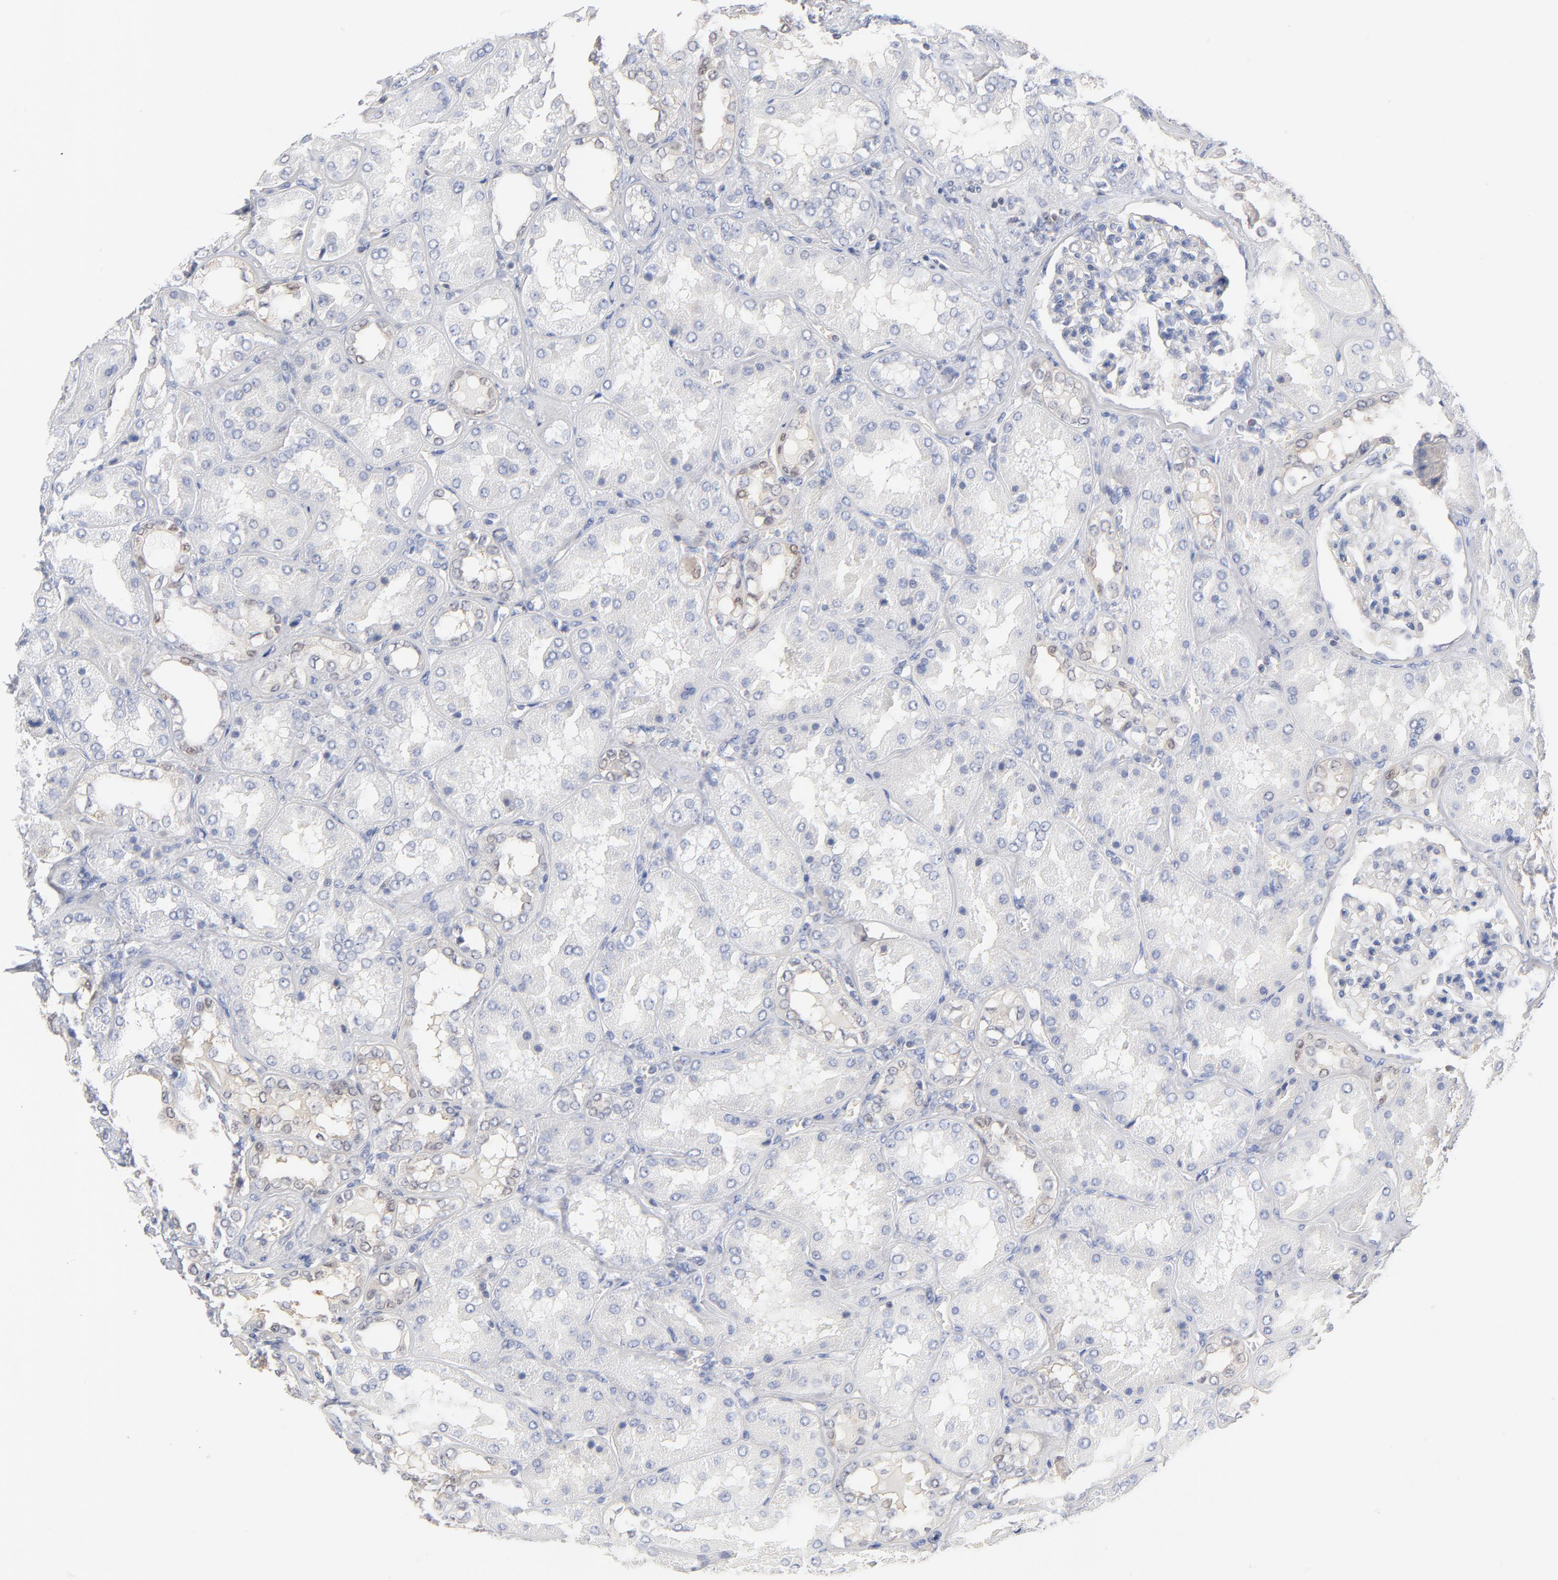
{"staining": {"intensity": "negative", "quantity": "none", "location": "none"}, "tissue": "kidney", "cell_type": "Cells in glomeruli", "image_type": "normal", "snomed": [{"axis": "morphology", "description": "Normal tissue, NOS"}, {"axis": "topography", "description": "Kidney"}], "caption": "Protein analysis of normal kidney exhibits no significant expression in cells in glomeruli.", "gene": "CAB39L", "patient": {"sex": "female", "age": 56}}